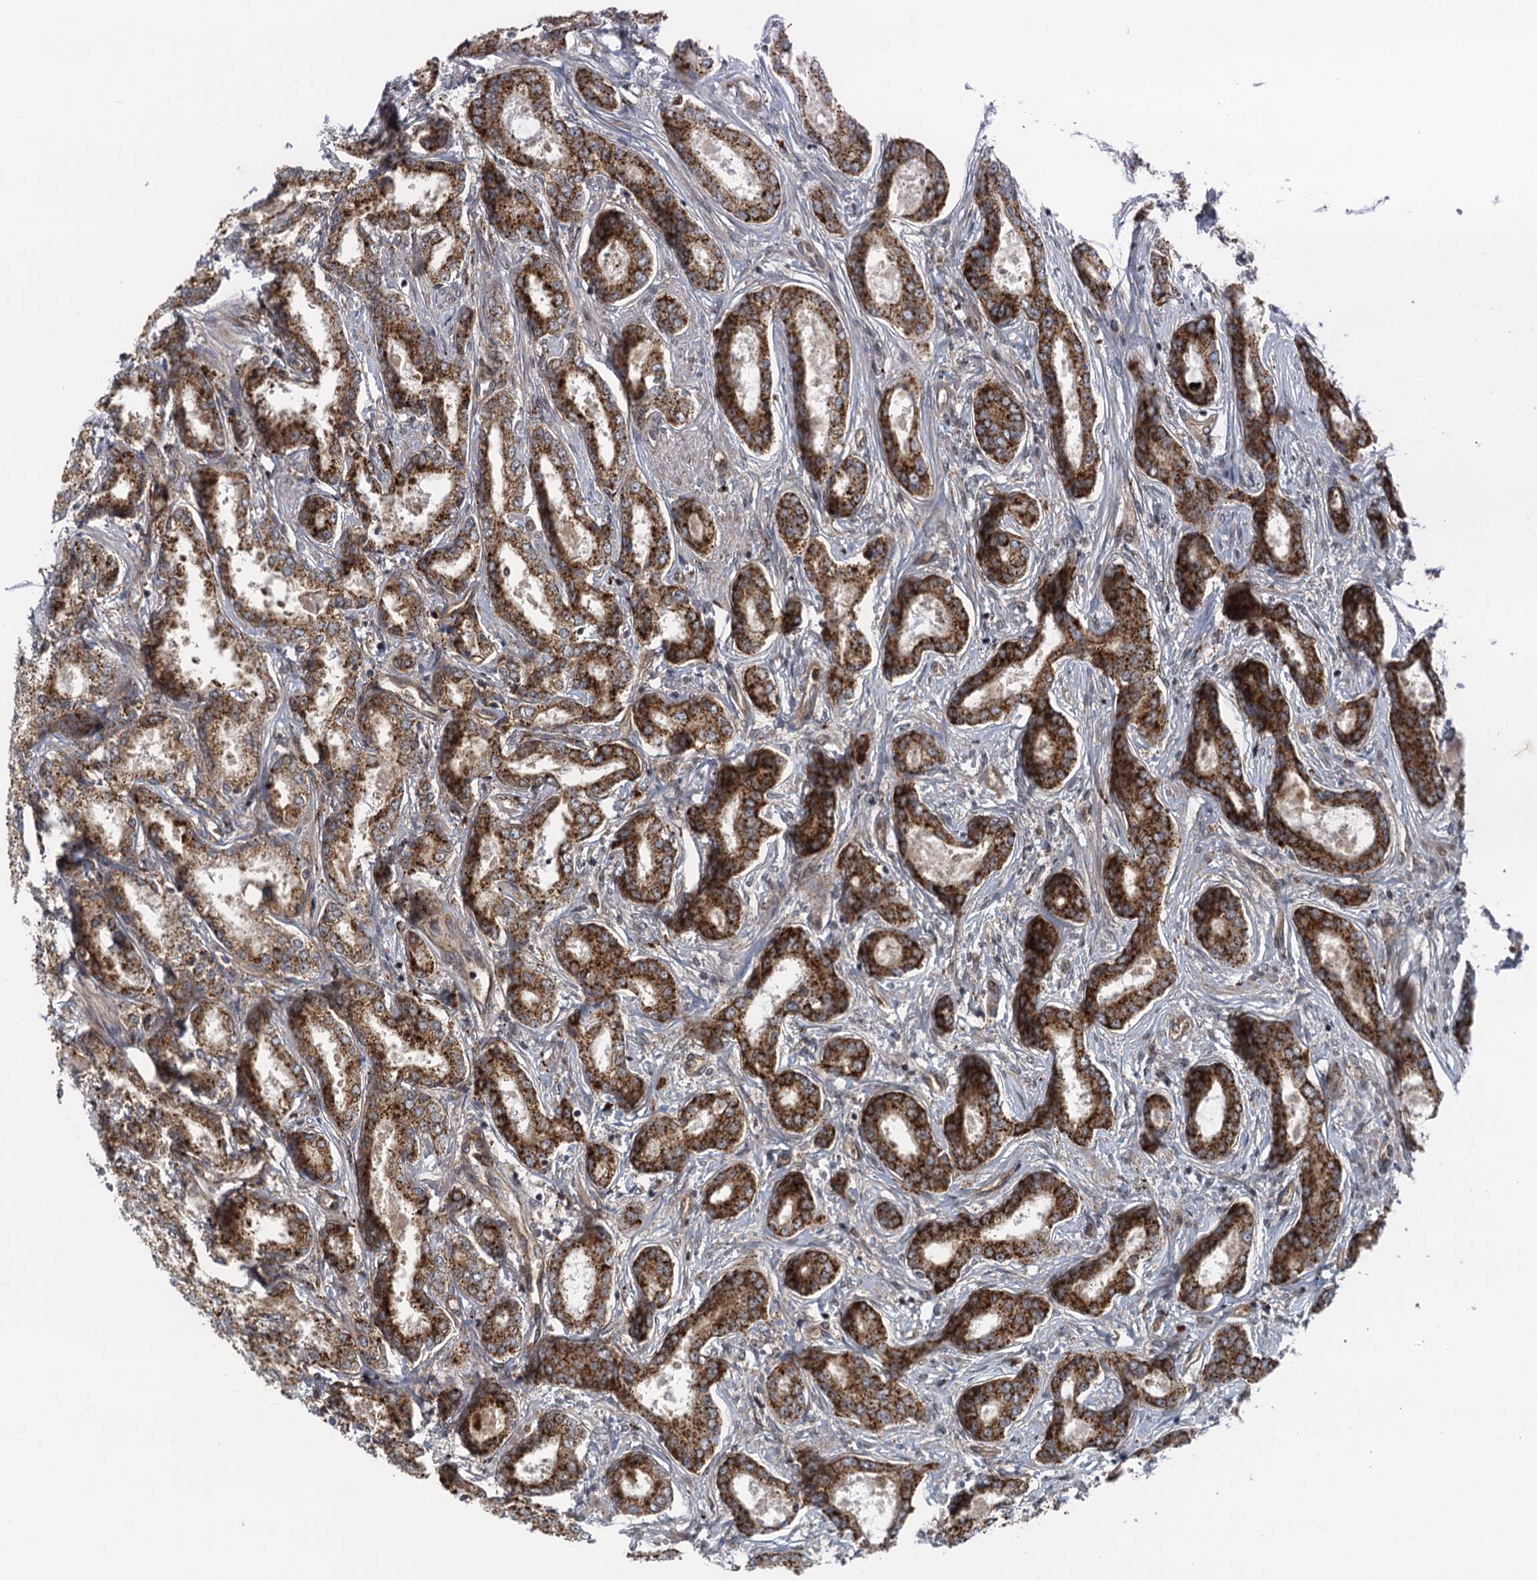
{"staining": {"intensity": "moderate", "quantity": ">75%", "location": "cytoplasmic/membranous"}, "tissue": "prostate cancer", "cell_type": "Tumor cells", "image_type": "cancer", "snomed": [{"axis": "morphology", "description": "Adenocarcinoma, Low grade"}, {"axis": "topography", "description": "Prostate"}], "caption": "Prostate cancer (adenocarcinoma (low-grade)) stained with a protein marker shows moderate staining in tumor cells.", "gene": "NLRP10", "patient": {"sex": "male", "age": 68}}